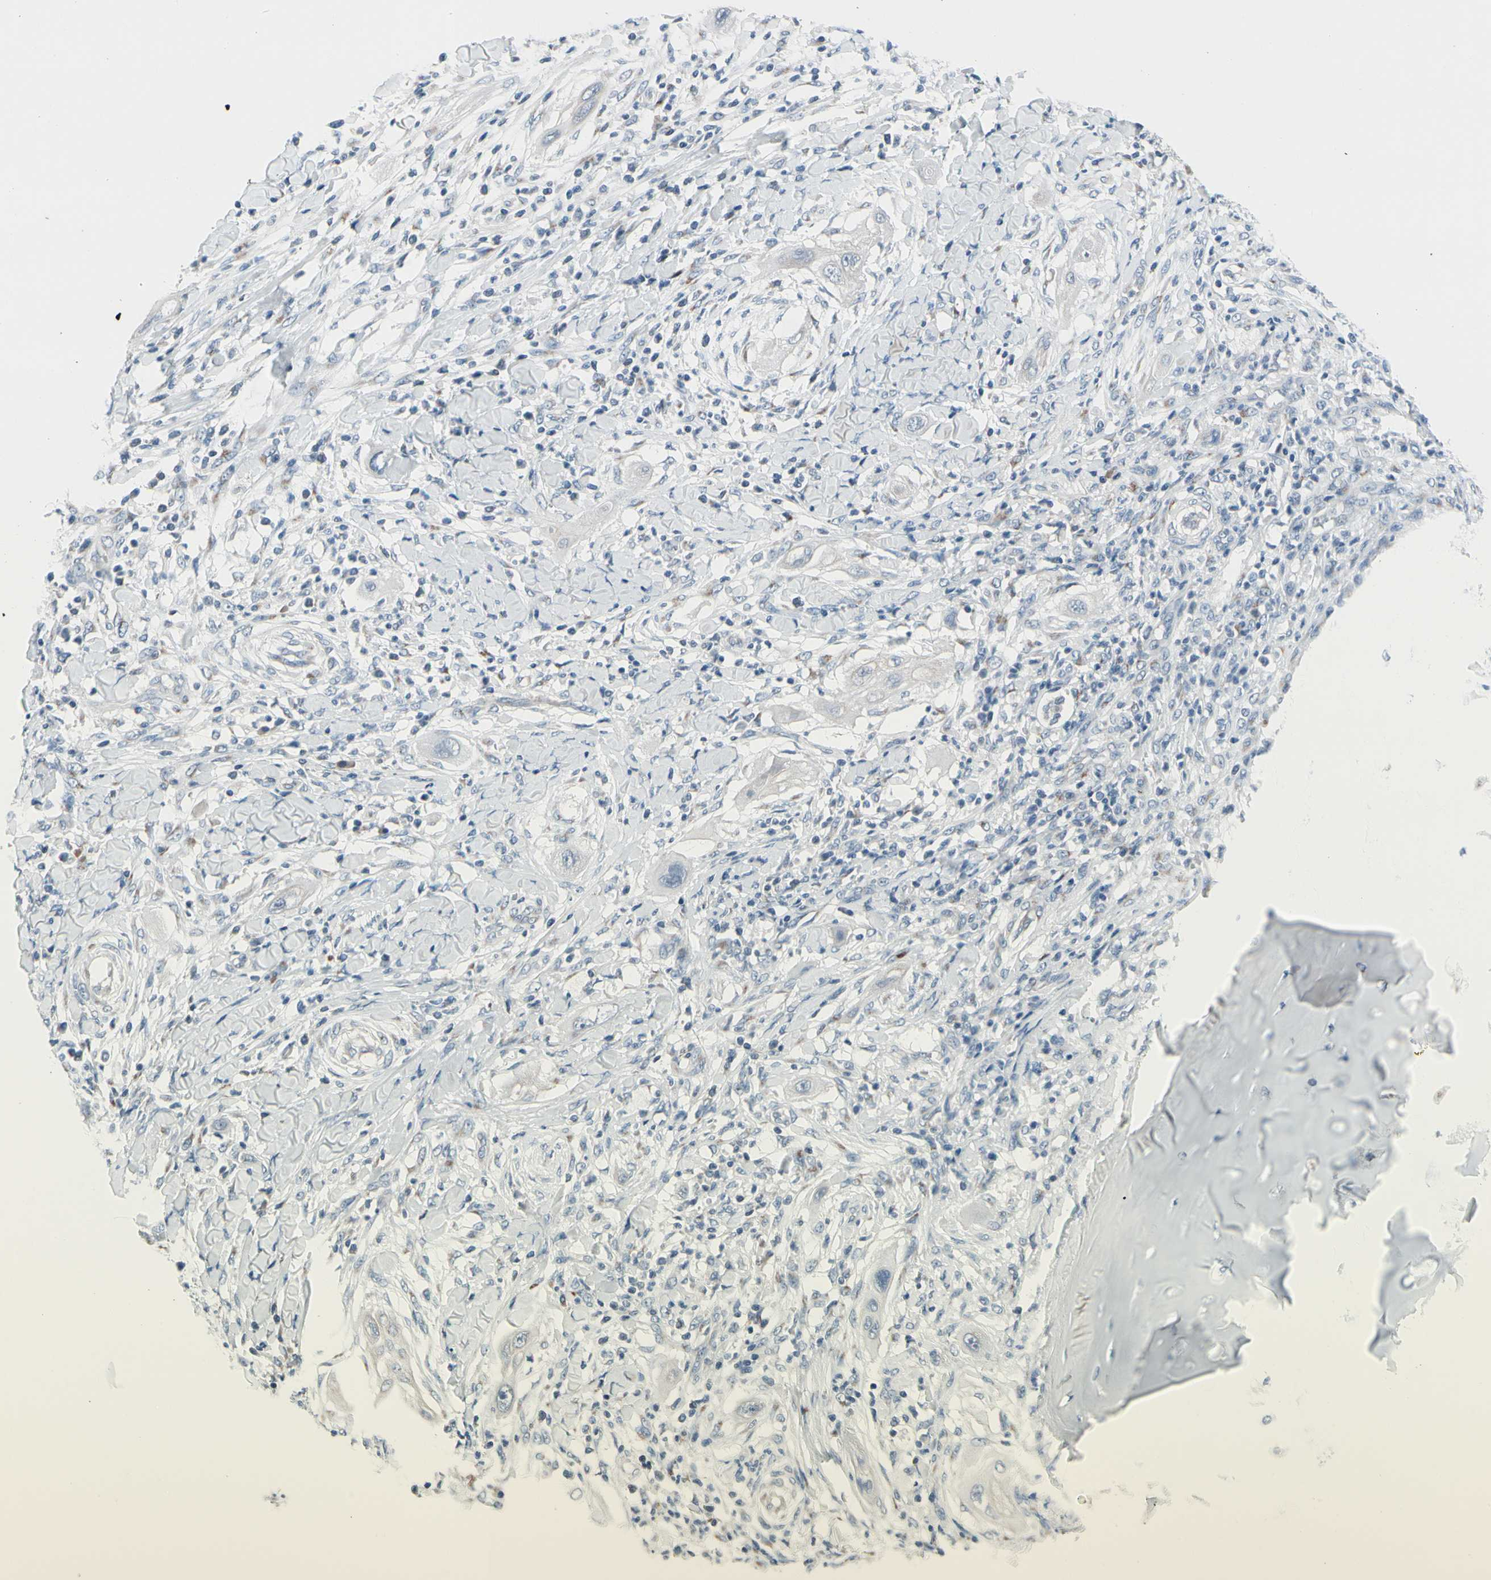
{"staining": {"intensity": "negative", "quantity": "none", "location": "none"}, "tissue": "lung cancer", "cell_type": "Tumor cells", "image_type": "cancer", "snomed": [{"axis": "morphology", "description": "Squamous cell carcinoma, NOS"}, {"axis": "topography", "description": "Lung"}], "caption": "Tumor cells are negative for brown protein staining in squamous cell carcinoma (lung).", "gene": "PGR", "patient": {"sex": "female", "age": 47}}